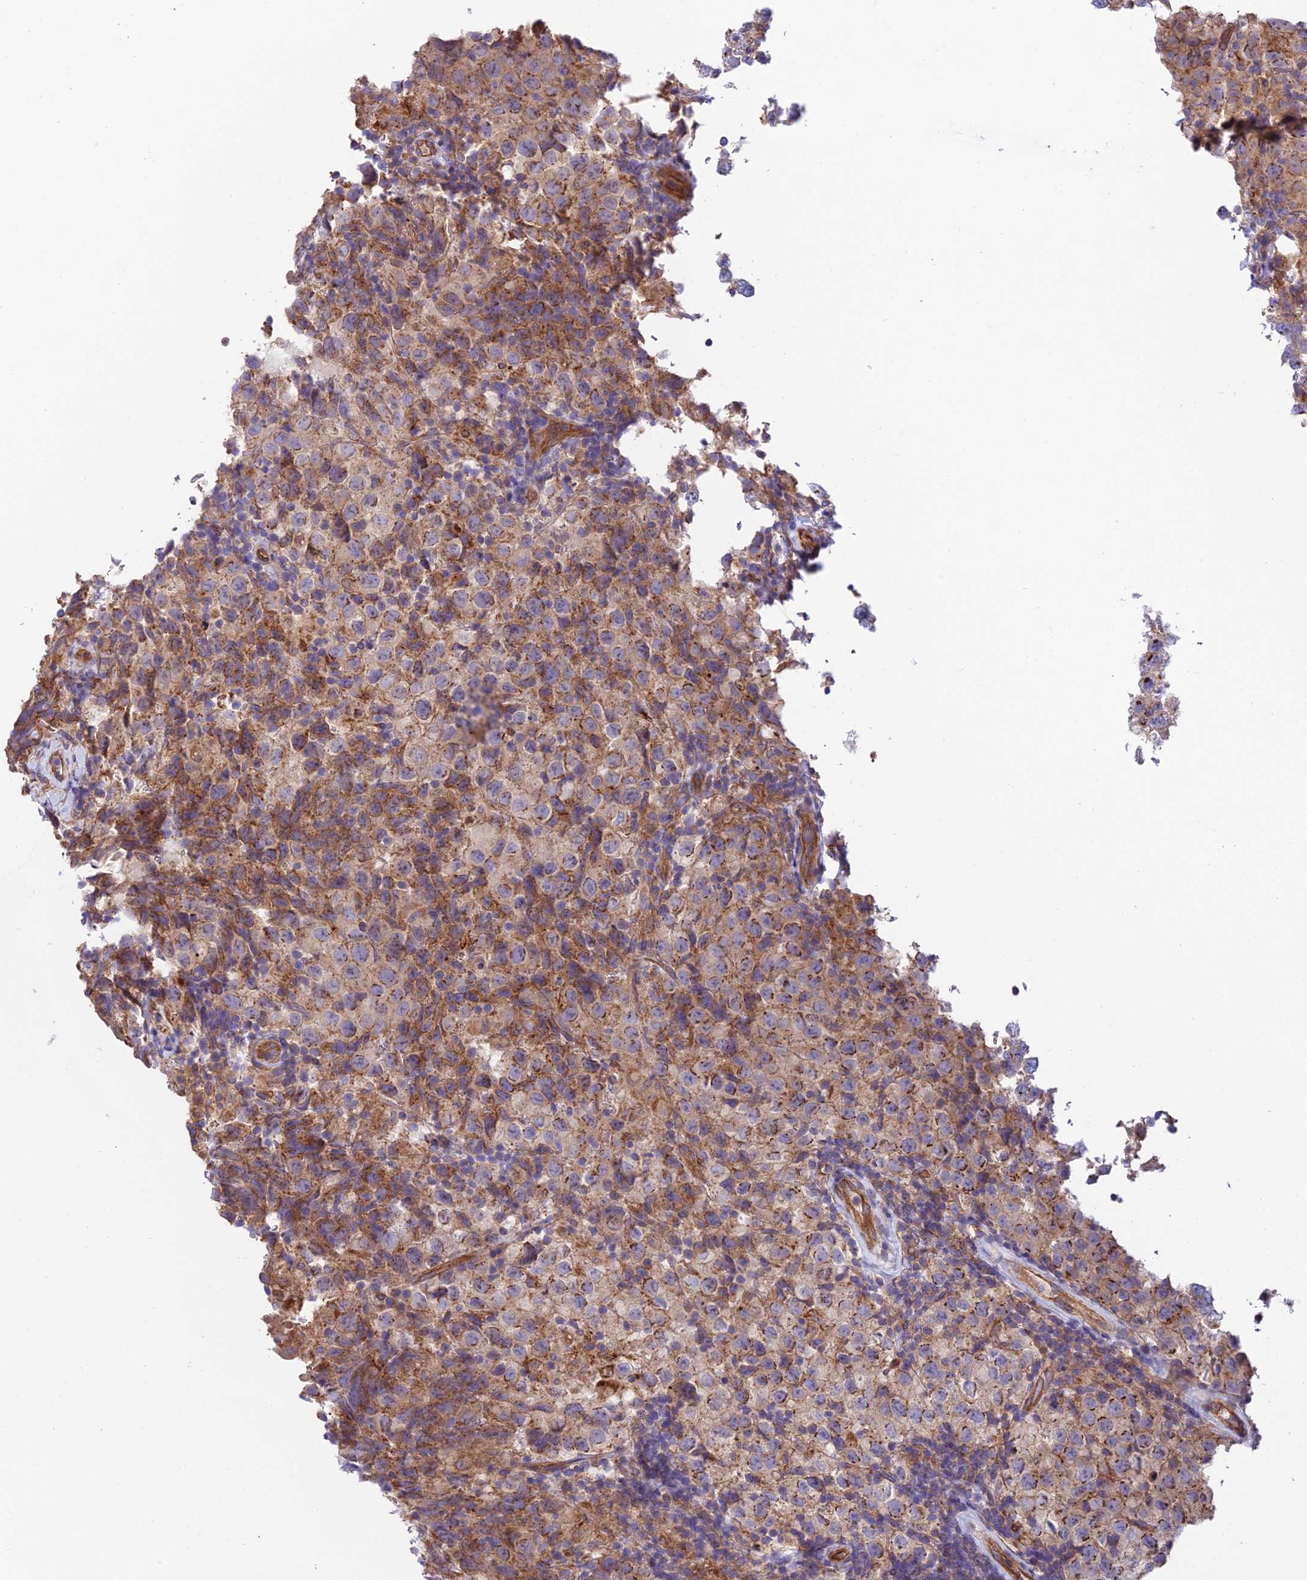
{"staining": {"intensity": "strong", "quantity": "25%-75%", "location": "cytoplasmic/membranous"}, "tissue": "testis cancer", "cell_type": "Tumor cells", "image_type": "cancer", "snomed": [{"axis": "morphology", "description": "Seminoma, NOS"}, {"axis": "morphology", "description": "Carcinoma, Embryonal, NOS"}, {"axis": "topography", "description": "Testis"}], "caption": "The immunohistochemical stain shows strong cytoplasmic/membranous positivity in tumor cells of testis cancer tissue.", "gene": "QRFP", "patient": {"sex": "male", "age": 41}}